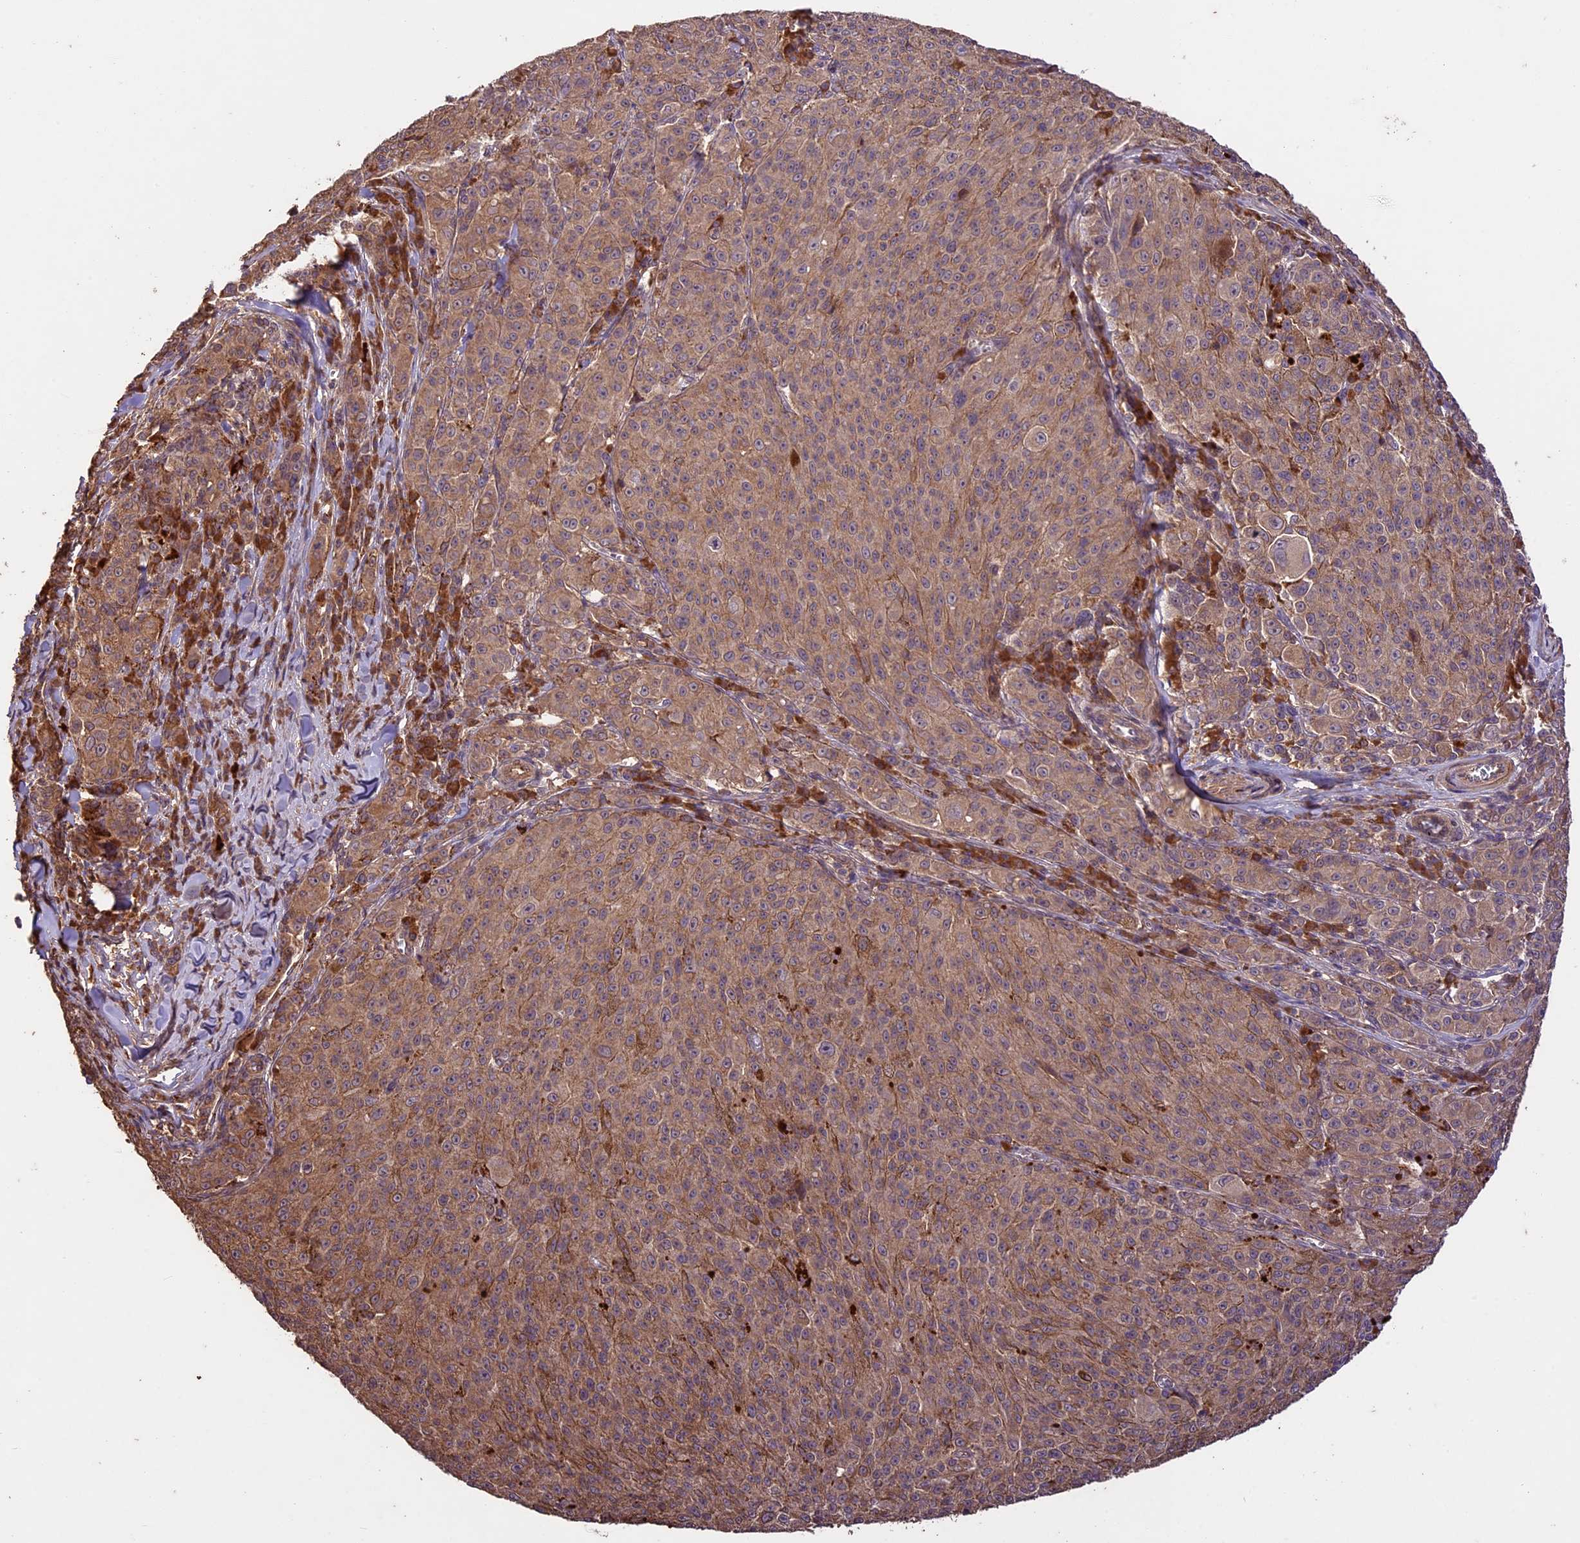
{"staining": {"intensity": "weak", "quantity": ">75%", "location": "cytoplasmic/membranous"}, "tissue": "melanoma", "cell_type": "Tumor cells", "image_type": "cancer", "snomed": [{"axis": "morphology", "description": "Malignant melanoma, NOS"}, {"axis": "topography", "description": "Skin"}], "caption": "A brown stain highlights weak cytoplasmic/membranous positivity of a protein in human malignant melanoma tumor cells.", "gene": "CRLF1", "patient": {"sex": "female", "age": 52}}